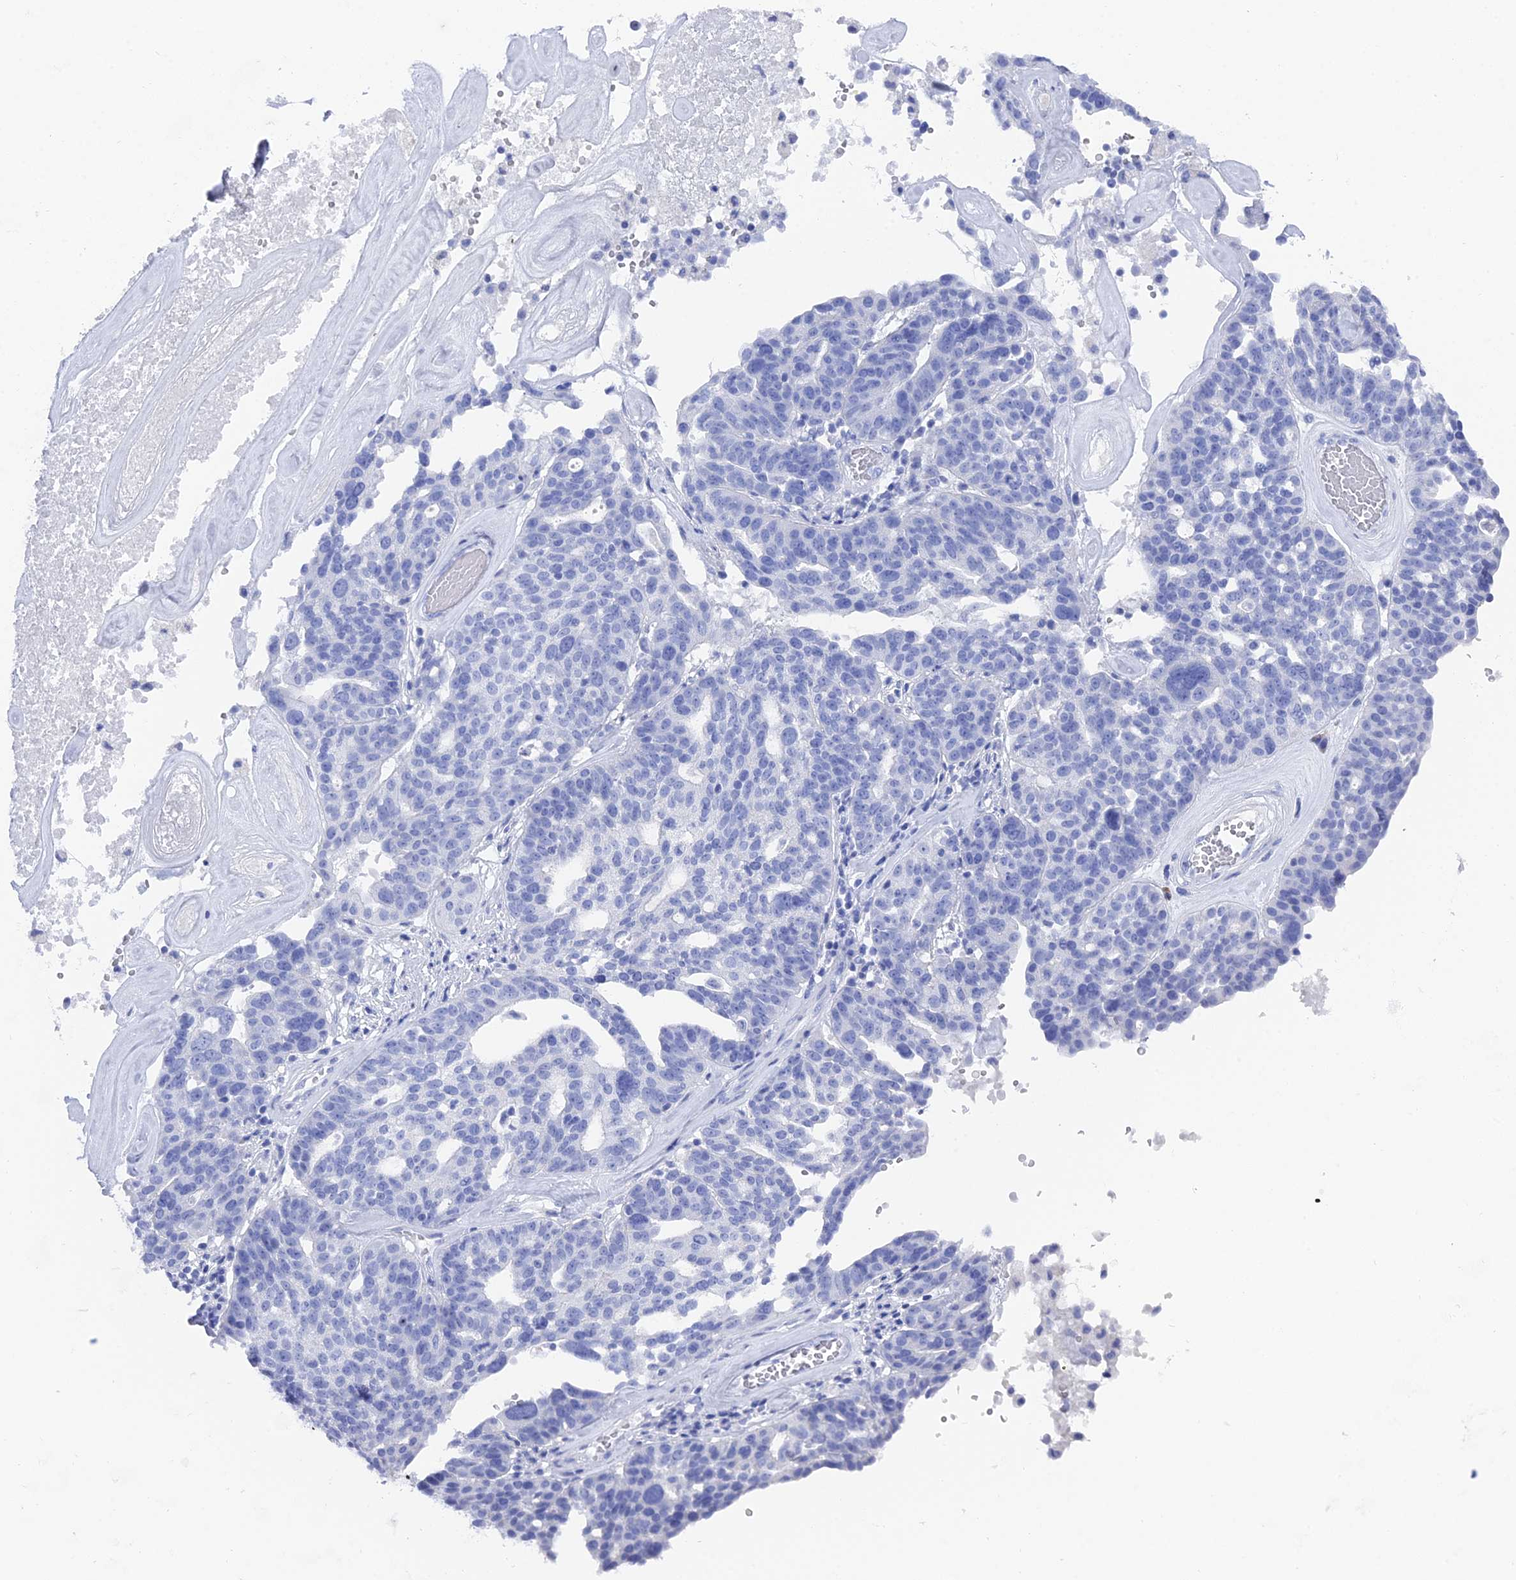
{"staining": {"intensity": "negative", "quantity": "none", "location": "none"}, "tissue": "ovarian cancer", "cell_type": "Tumor cells", "image_type": "cancer", "snomed": [{"axis": "morphology", "description": "Cystadenocarcinoma, serous, NOS"}, {"axis": "topography", "description": "Ovary"}], "caption": "Protein analysis of serous cystadenocarcinoma (ovarian) demonstrates no significant staining in tumor cells. The staining was performed using DAB to visualize the protein expression in brown, while the nuclei were stained in blue with hematoxylin (Magnification: 20x).", "gene": "ENPP3", "patient": {"sex": "female", "age": 59}}